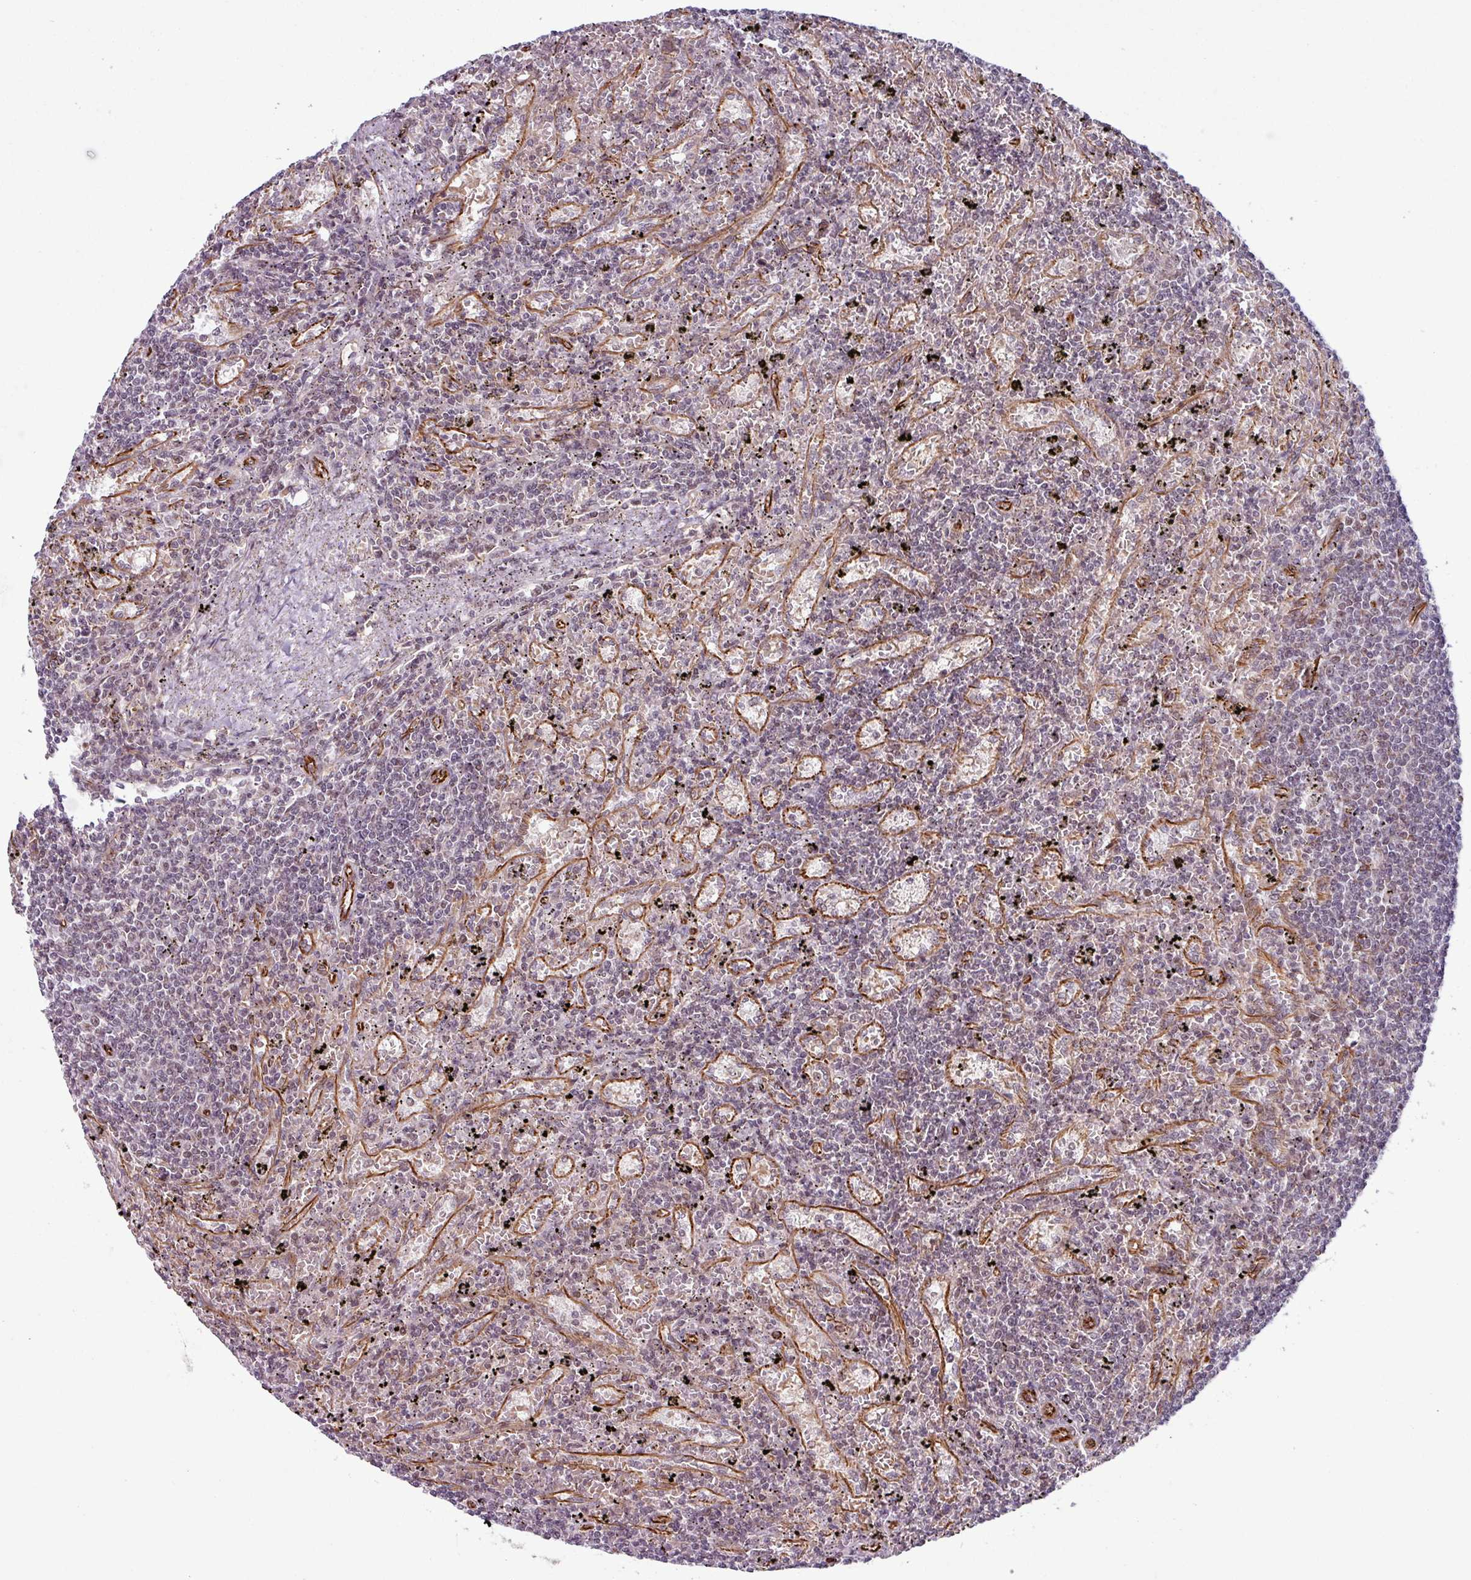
{"staining": {"intensity": "negative", "quantity": "none", "location": "none"}, "tissue": "lymphoma", "cell_type": "Tumor cells", "image_type": "cancer", "snomed": [{"axis": "morphology", "description": "Malignant lymphoma, non-Hodgkin's type, Low grade"}, {"axis": "topography", "description": "Spleen"}], "caption": "Immunohistochemistry photomicrograph of human lymphoma stained for a protein (brown), which displays no staining in tumor cells.", "gene": "CHD3", "patient": {"sex": "male", "age": 76}}